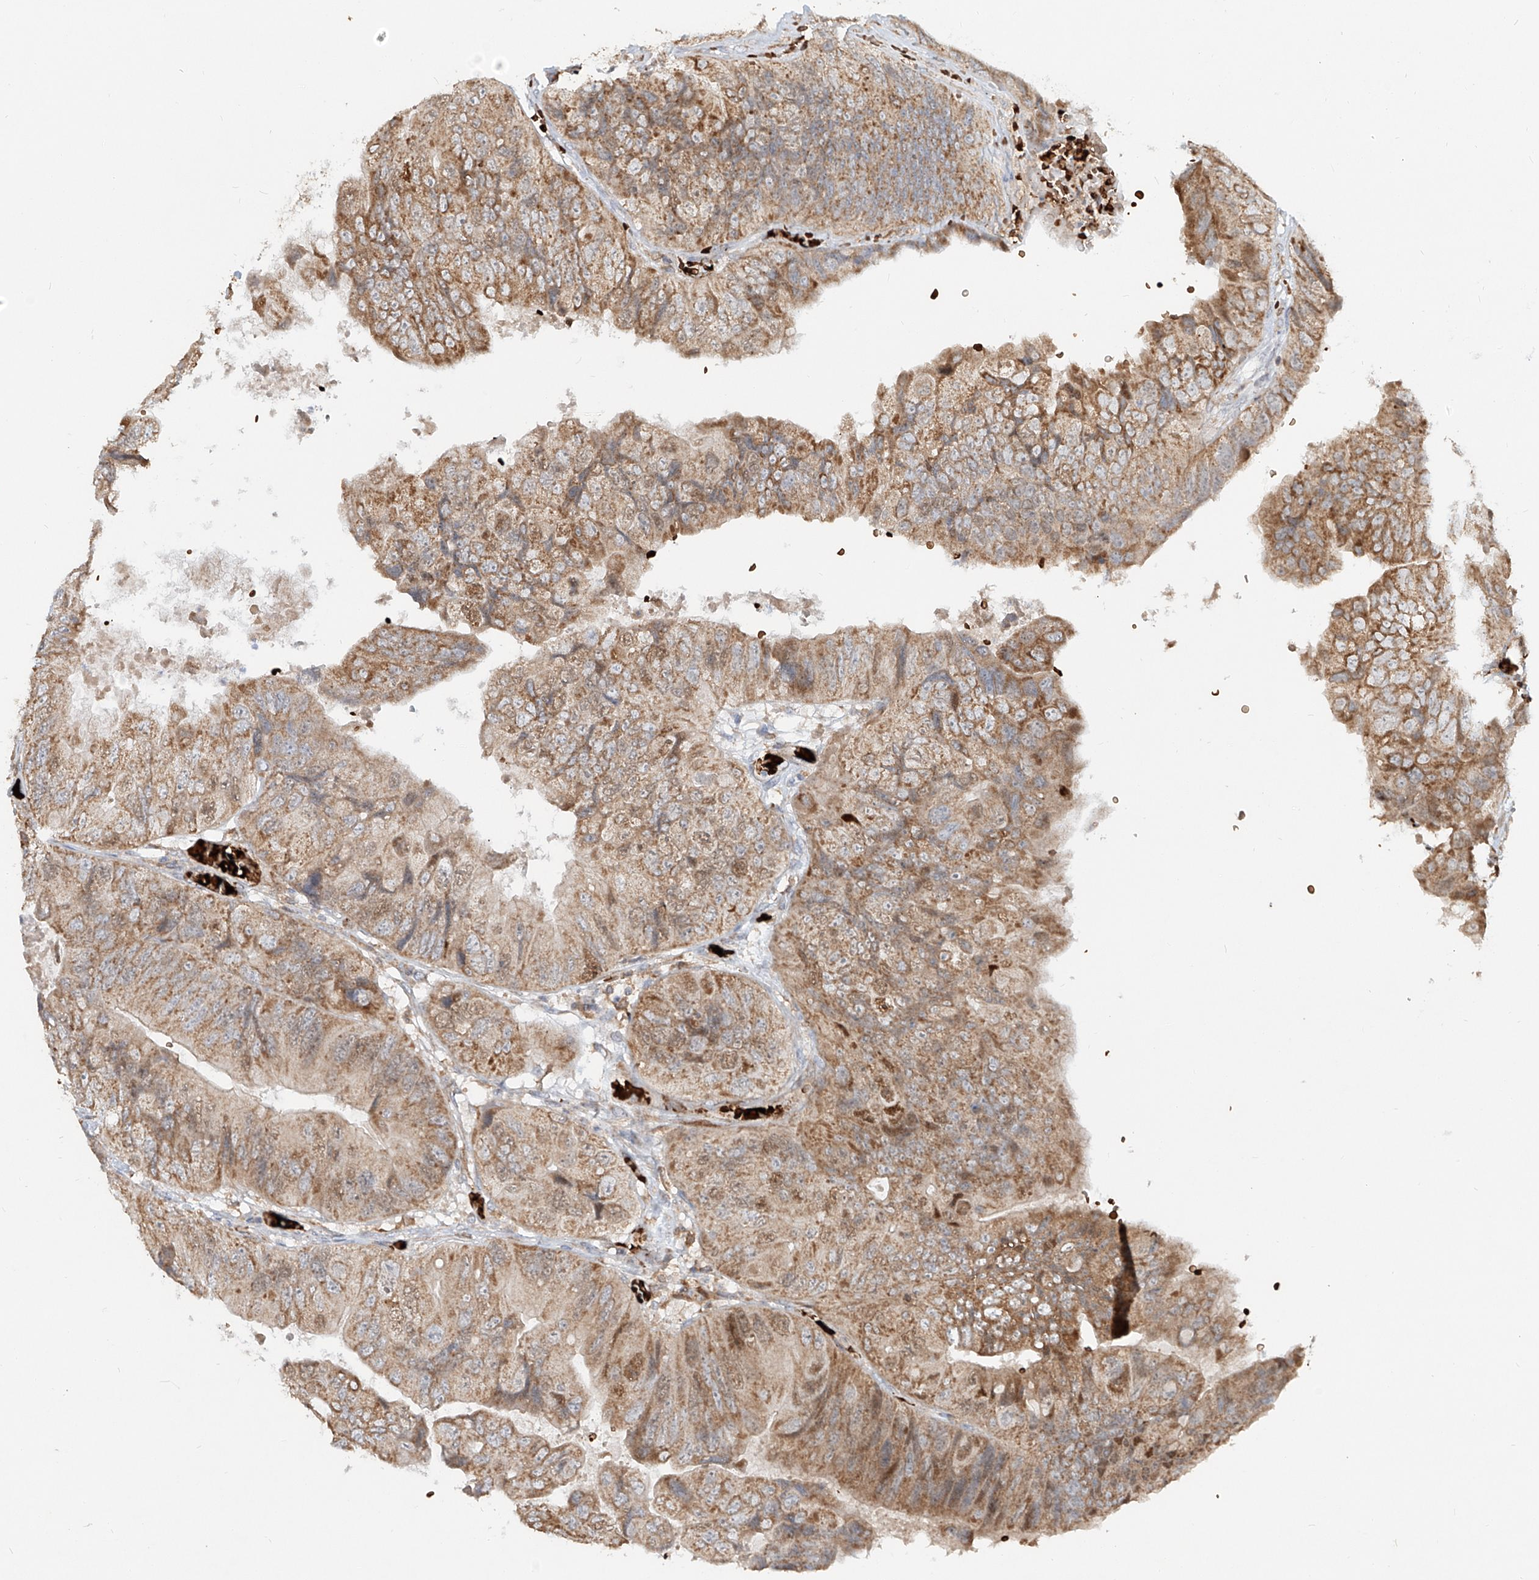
{"staining": {"intensity": "moderate", "quantity": ">75%", "location": "cytoplasmic/membranous,nuclear"}, "tissue": "colorectal cancer", "cell_type": "Tumor cells", "image_type": "cancer", "snomed": [{"axis": "morphology", "description": "Adenocarcinoma, NOS"}, {"axis": "topography", "description": "Rectum"}], "caption": "Protein expression analysis of human colorectal cancer reveals moderate cytoplasmic/membranous and nuclear positivity in approximately >75% of tumor cells. Immunohistochemistry (ihc) stains the protein of interest in brown and the nuclei are stained blue.", "gene": "FGD2", "patient": {"sex": "male", "age": 63}}